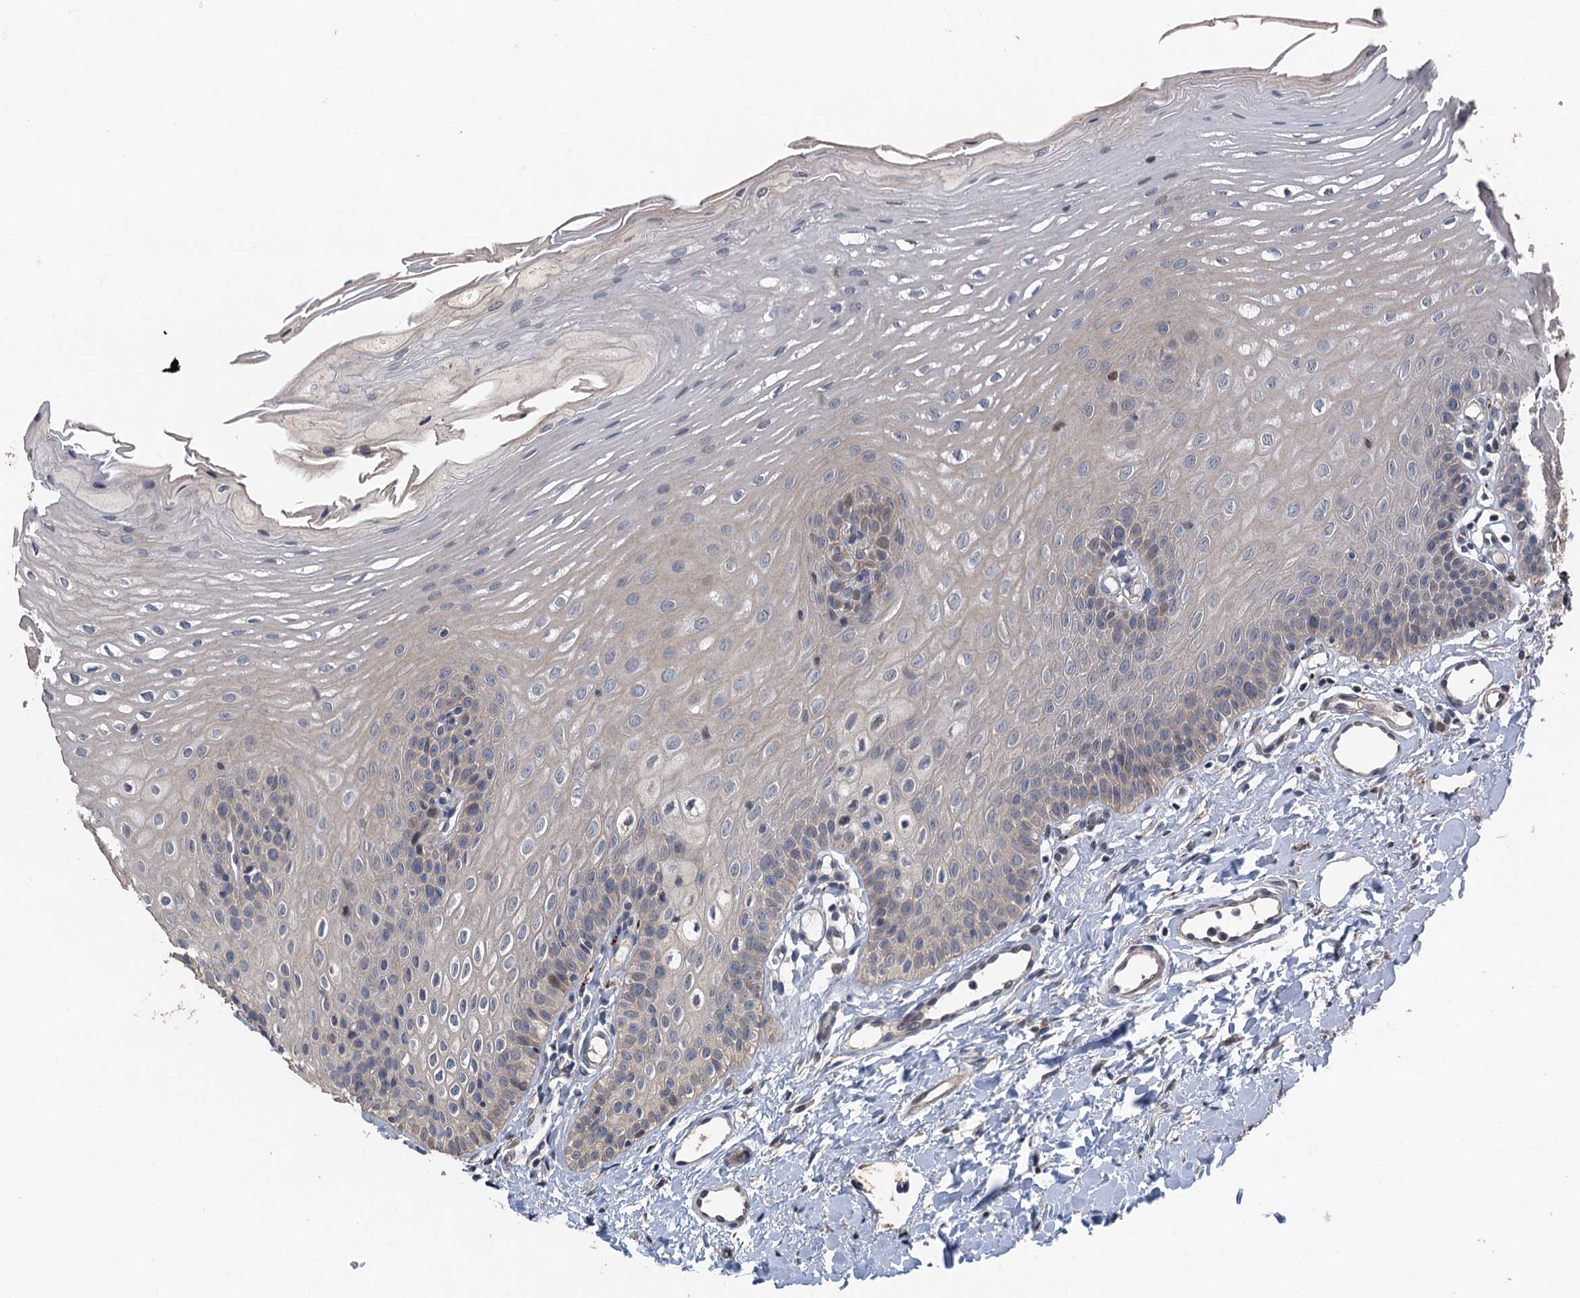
{"staining": {"intensity": "weak", "quantity": "<25%", "location": "cytoplasmic/membranous"}, "tissue": "oral mucosa", "cell_type": "Squamous epithelial cells", "image_type": "normal", "snomed": [{"axis": "morphology", "description": "Normal tissue, NOS"}, {"axis": "topography", "description": "Oral tissue"}], "caption": "Immunohistochemical staining of benign oral mucosa shows no significant positivity in squamous epithelial cells. (Immunohistochemistry (ihc), brightfield microscopy, high magnification).", "gene": "AGRN", "patient": {"sex": "female", "age": 39}}